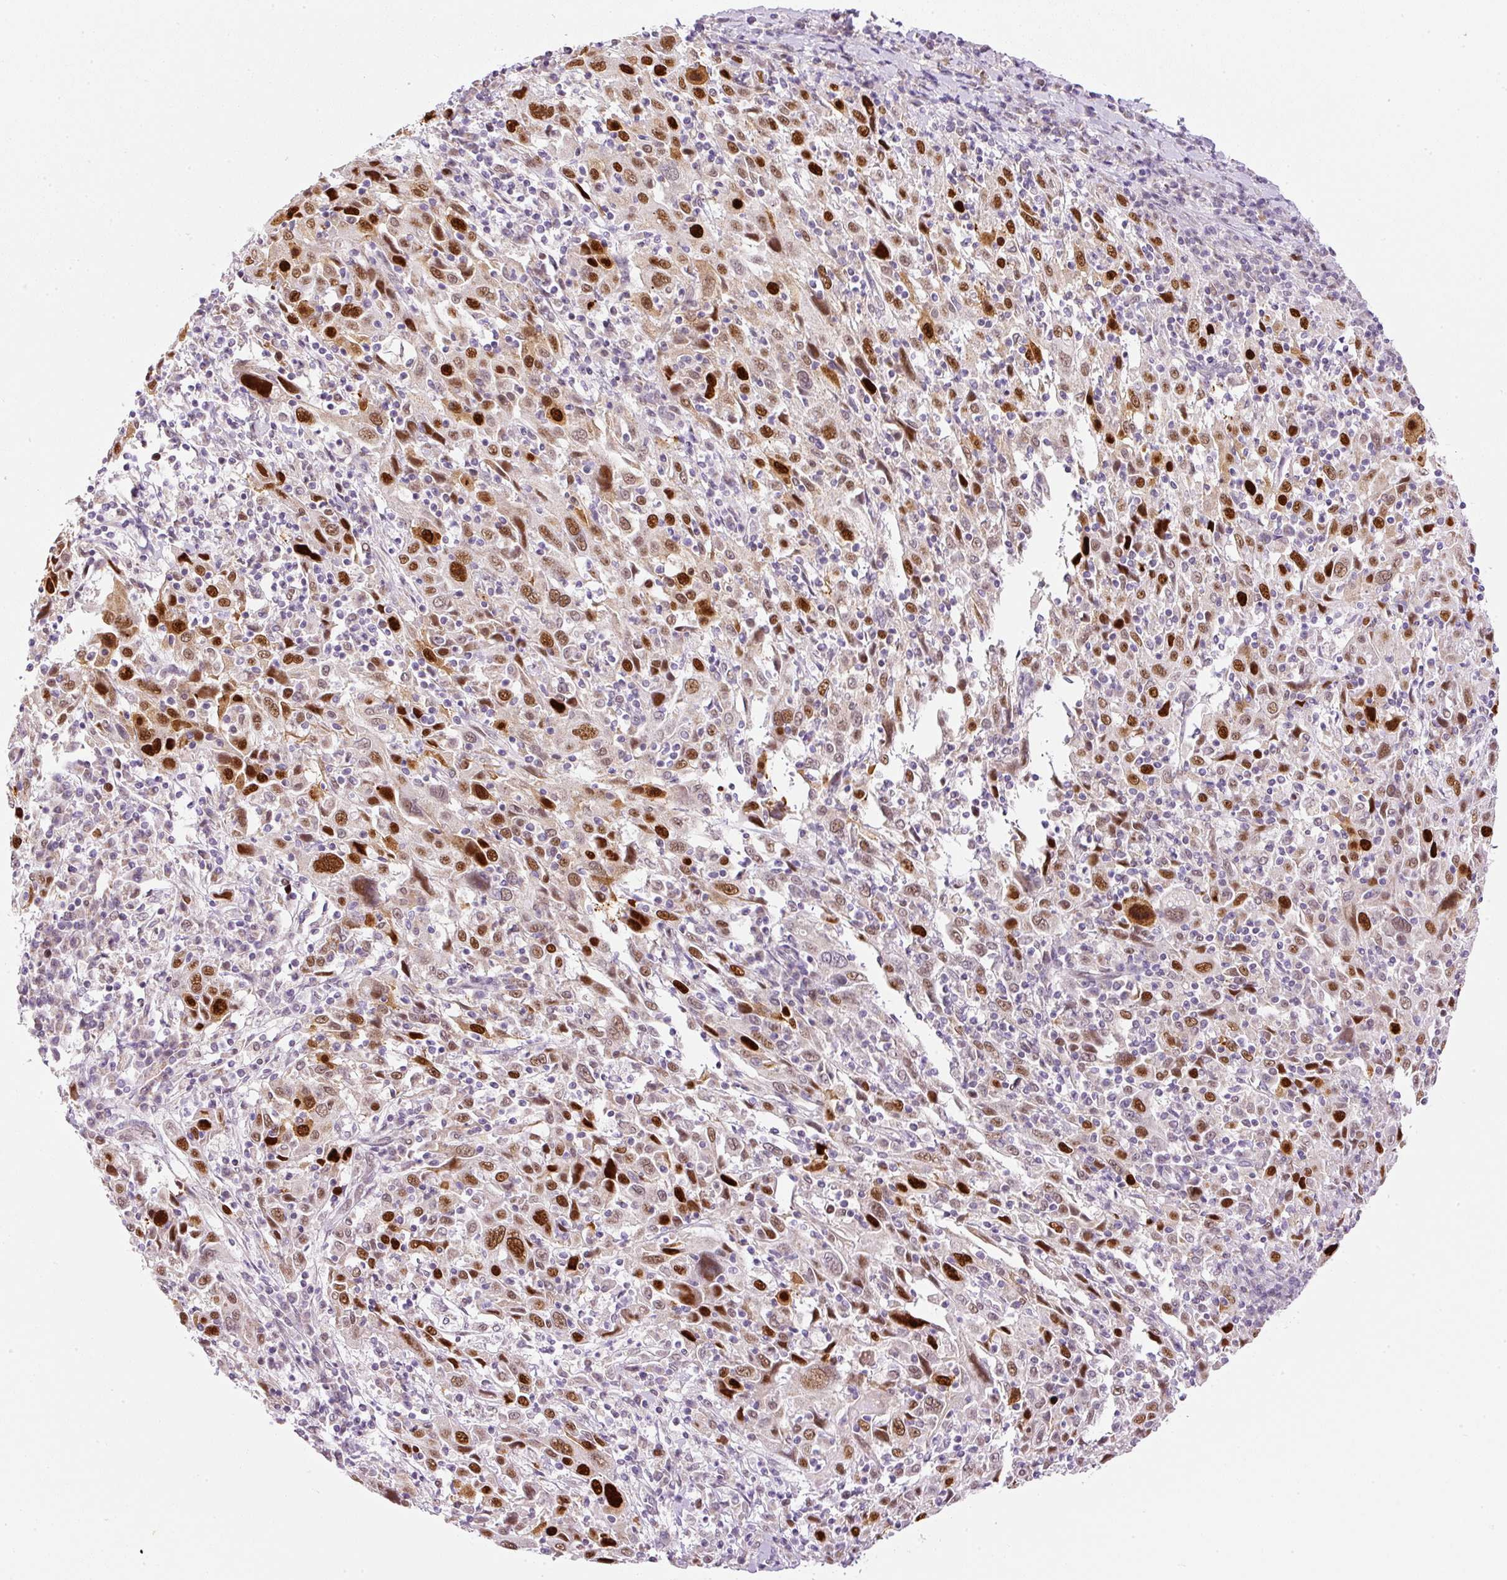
{"staining": {"intensity": "moderate", "quantity": ">75%", "location": "nuclear"}, "tissue": "cervical cancer", "cell_type": "Tumor cells", "image_type": "cancer", "snomed": [{"axis": "morphology", "description": "Squamous cell carcinoma, NOS"}, {"axis": "topography", "description": "Cervix"}], "caption": "The immunohistochemical stain shows moderate nuclear positivity in tumor cells of cervical cancer tissue. Ihc stains the protein in brown and the nuclei are stained blue.", "gene": "KPNA2", "patient": {"sex": "female", "age": 46}}